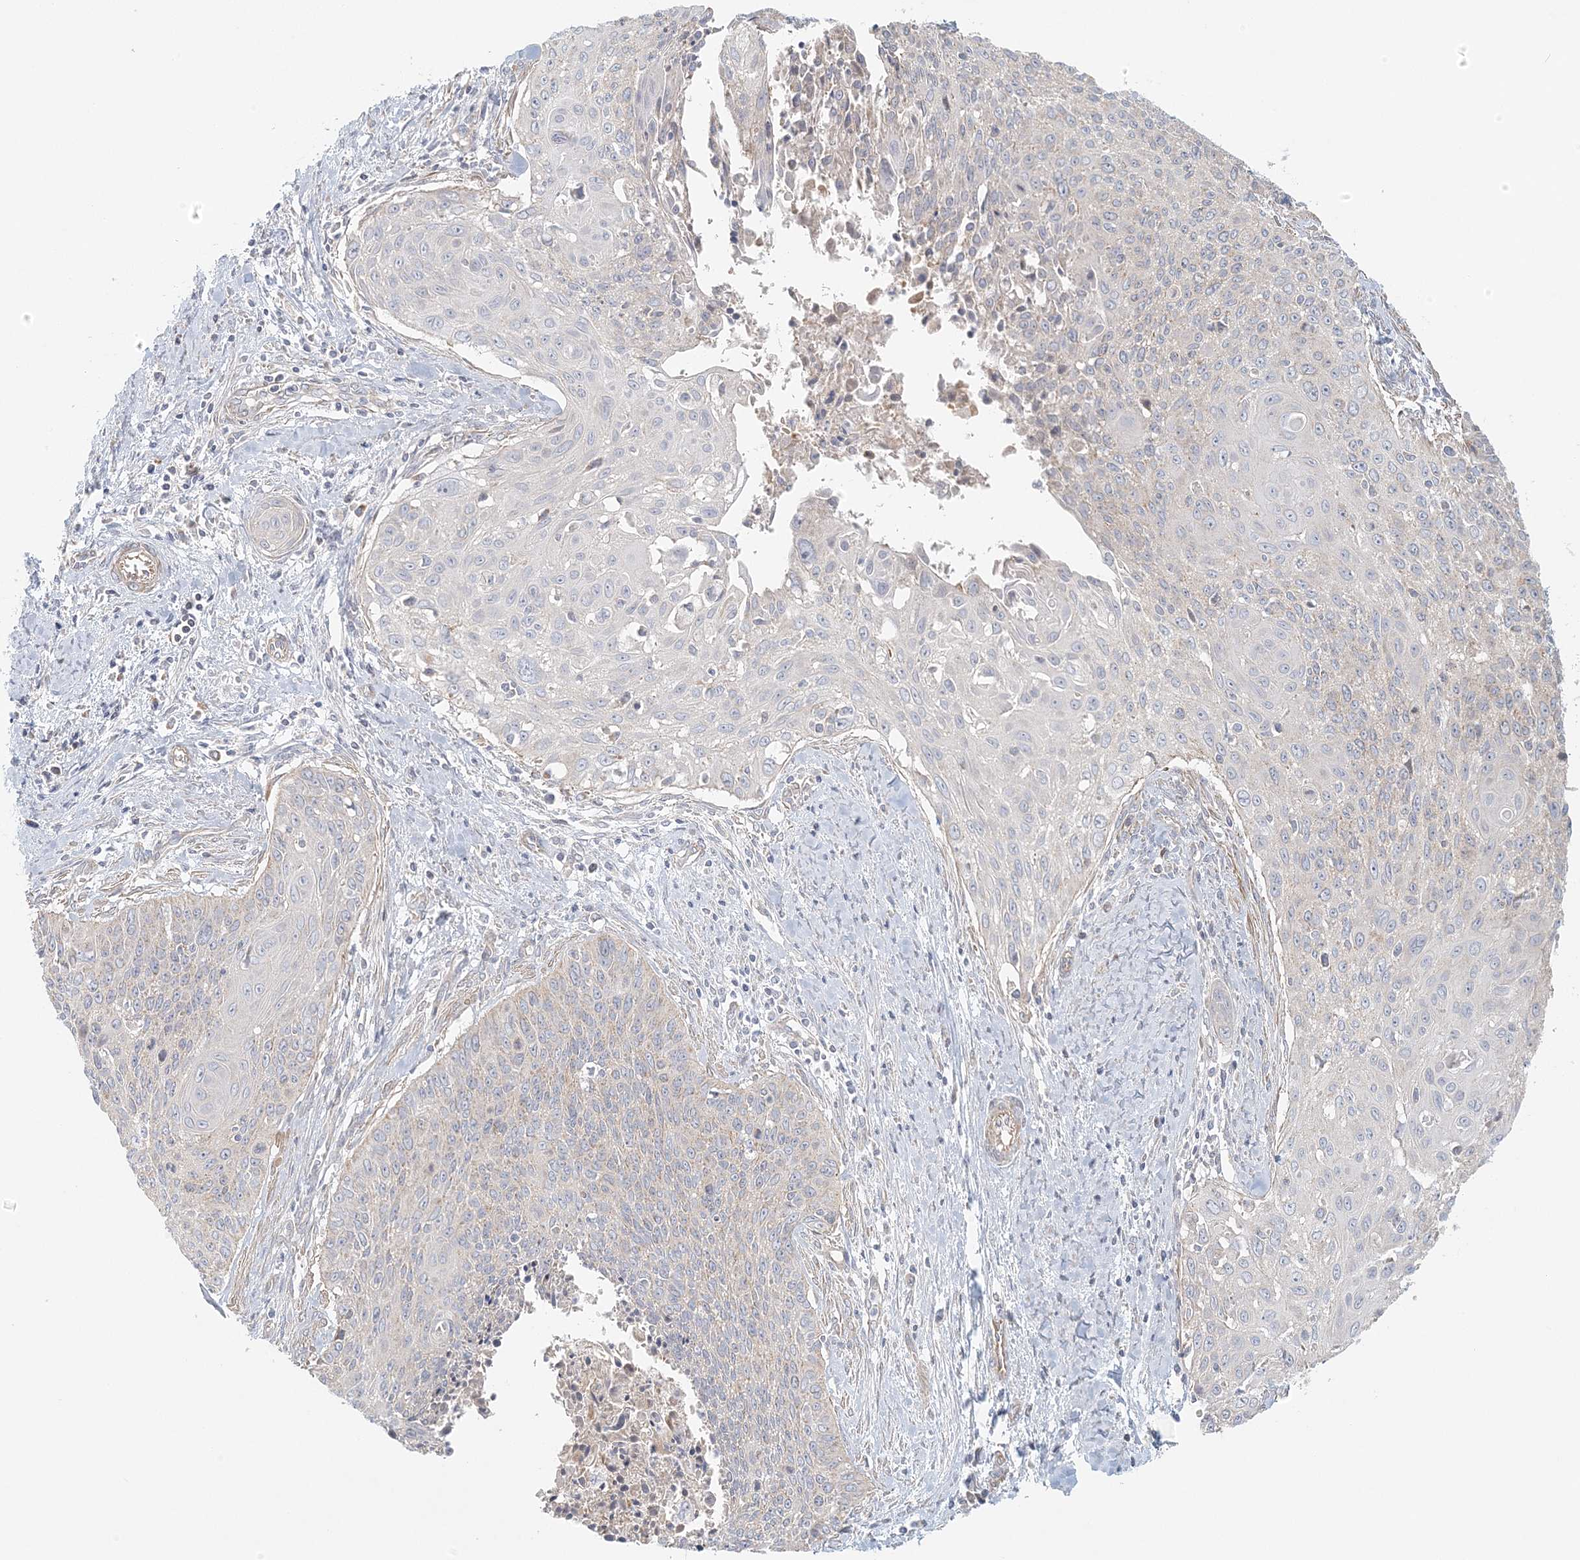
{"staining": {"intensity": "negative", "quantity": "none", "location": "none"}, "tissue": "cervical cancer", "cell_type": "Tumor cells", "image_type": "cancer", "snomed": [{"axis": "morphology", "description": "Squamous cell carcinoma, NOS"}, {"axis": "topography", "description": "Cervix"}], "caption": "This is an immunohistochemistry image of human squamous cell carcinoma (cervical). There is no expression in tumor cells.", "gene": "KIAA0232", "patient": {"sex": "female", "age": 55}}